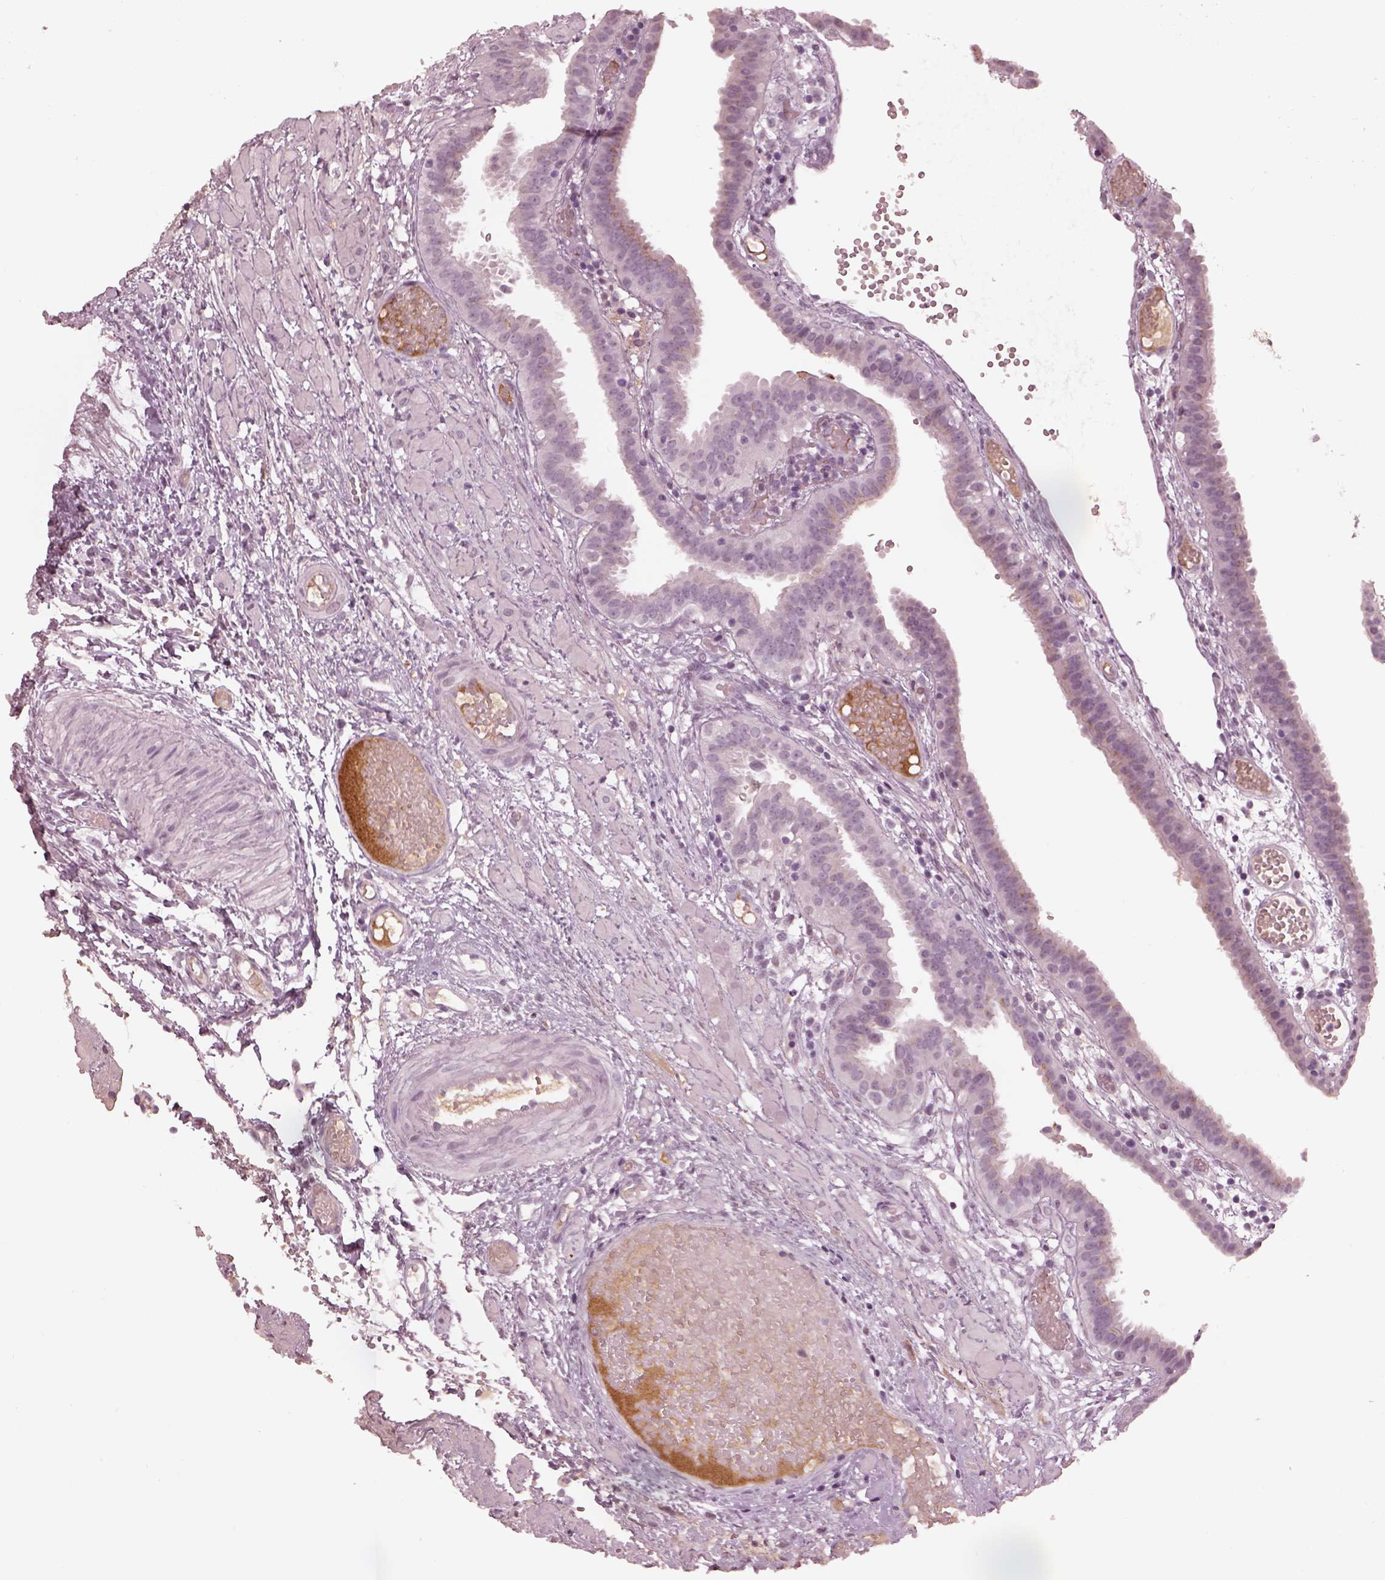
{"staining": {"intensity": "moderate", "quantity": "<25%", "location": "cytoplasmic/membranous"}, "tissue": "fallopian tube", "cell_type": "Glandular cells", "image_type": "normal", "snomed": [{"axis": "morphology", "description": "Normal tissue, NOS"}, {"axis": "topography", "description": "Fallopian tube"}], "caption": "Fallopian tube stained with DAB immunohistochemistry (IHC) reveals low levels of moderate cytoplasmic/membranous expression in about <25% of glandular cells.", "gene": "KCNA2", "patient": {"sex": "female", "age": 37}}